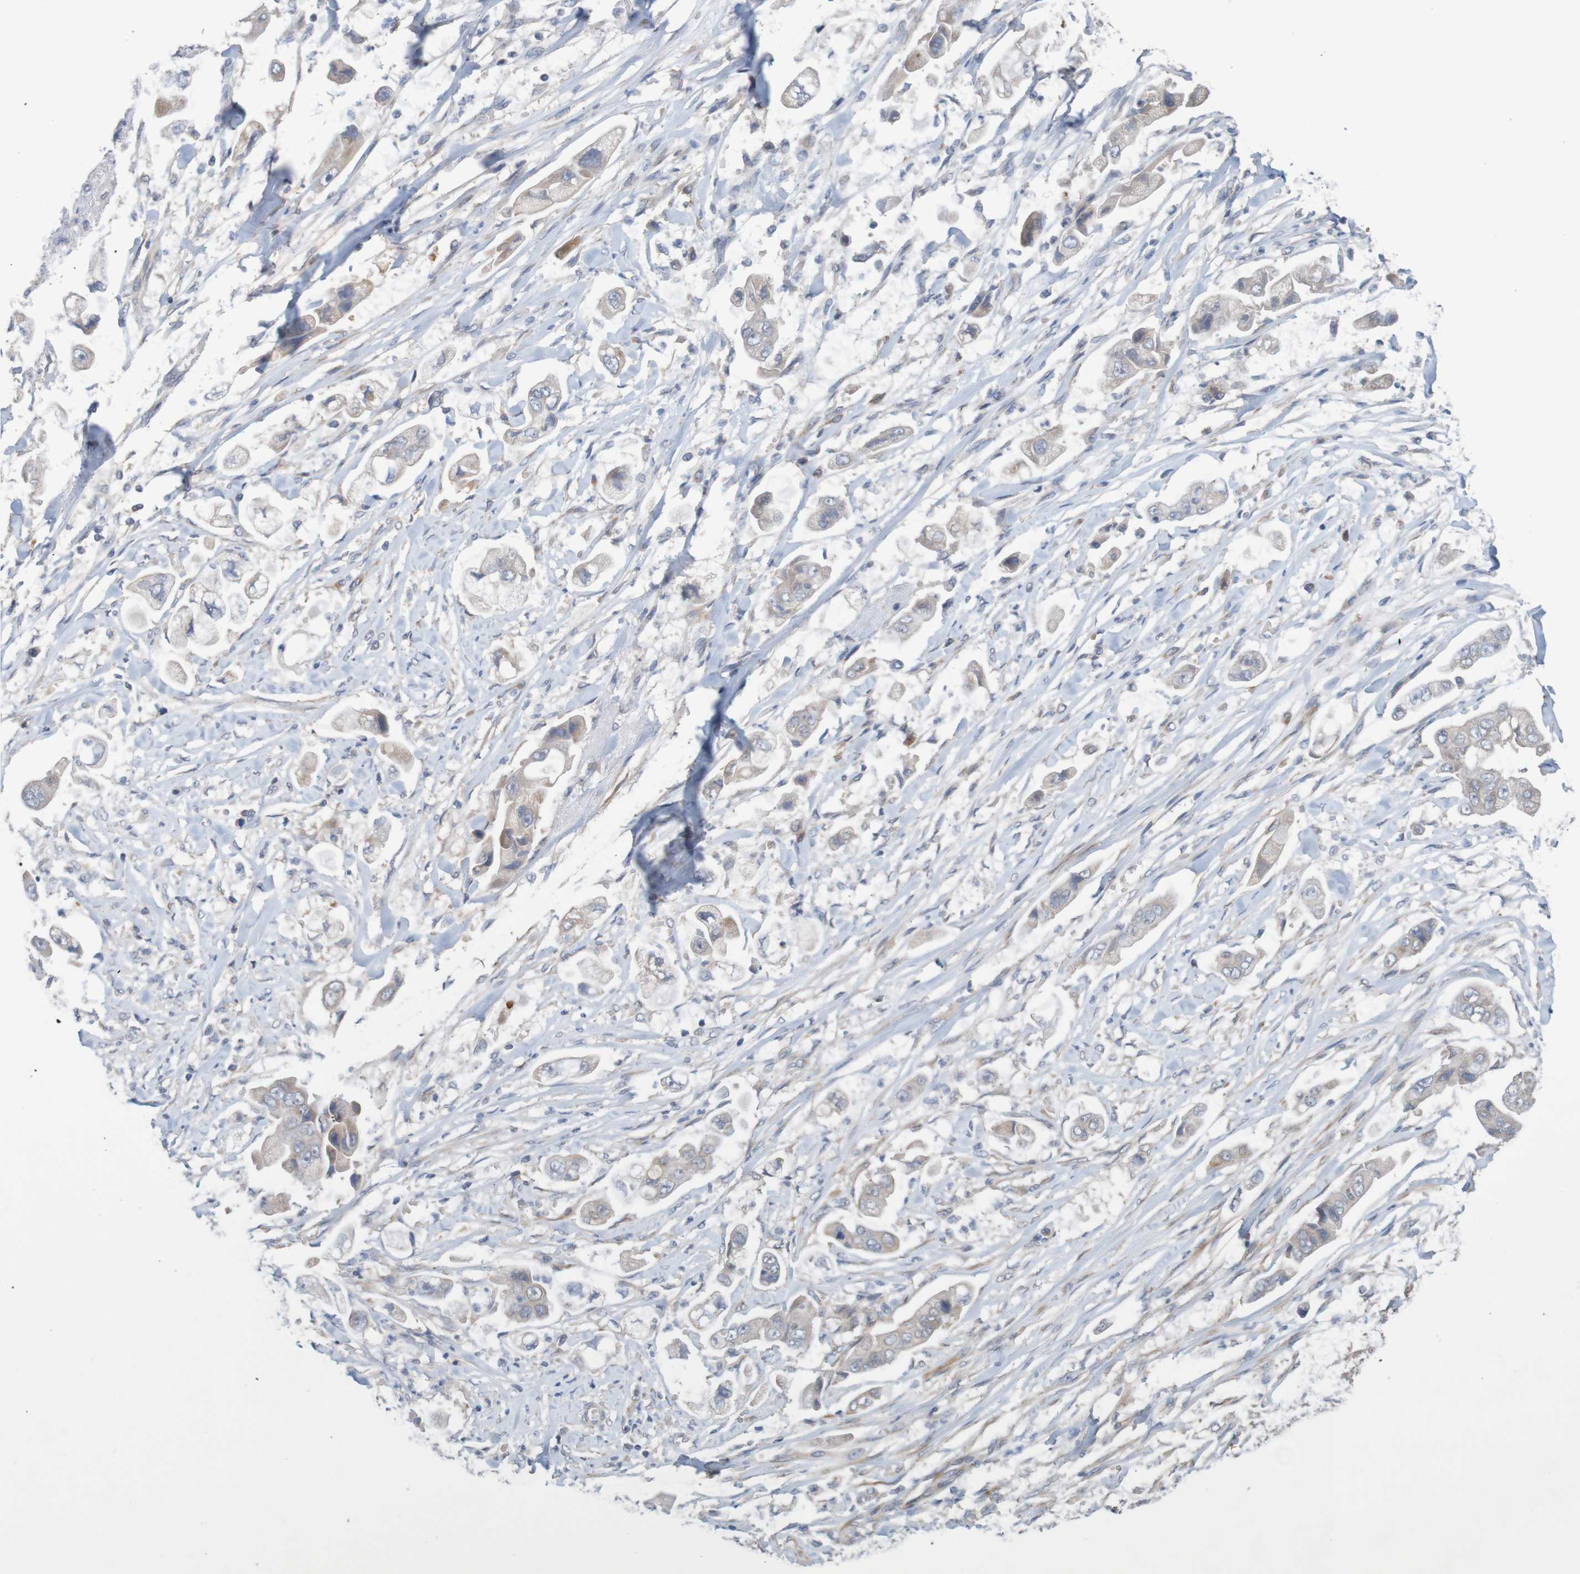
{"staining": {"intensity": "negative", "quantity": "none", "location": "none"}, "tissue": "stomach cancer", "cell_type": "Tumor cells", "image_type": "cancer", "snomed": [{"axis": "morphology", "description": "Adenocarcinoma, NOS"}, {"axis": "topography", "description": "Stomach"}], "caption": "DAB (3,3'-diaminobenzidine) immunohistochemical staining of human stomach adenocarcinoma demonstrates no significant expression in tumor cells.", "gene": "ANKK1", "patient": {"sex": "male", "age": 62}}